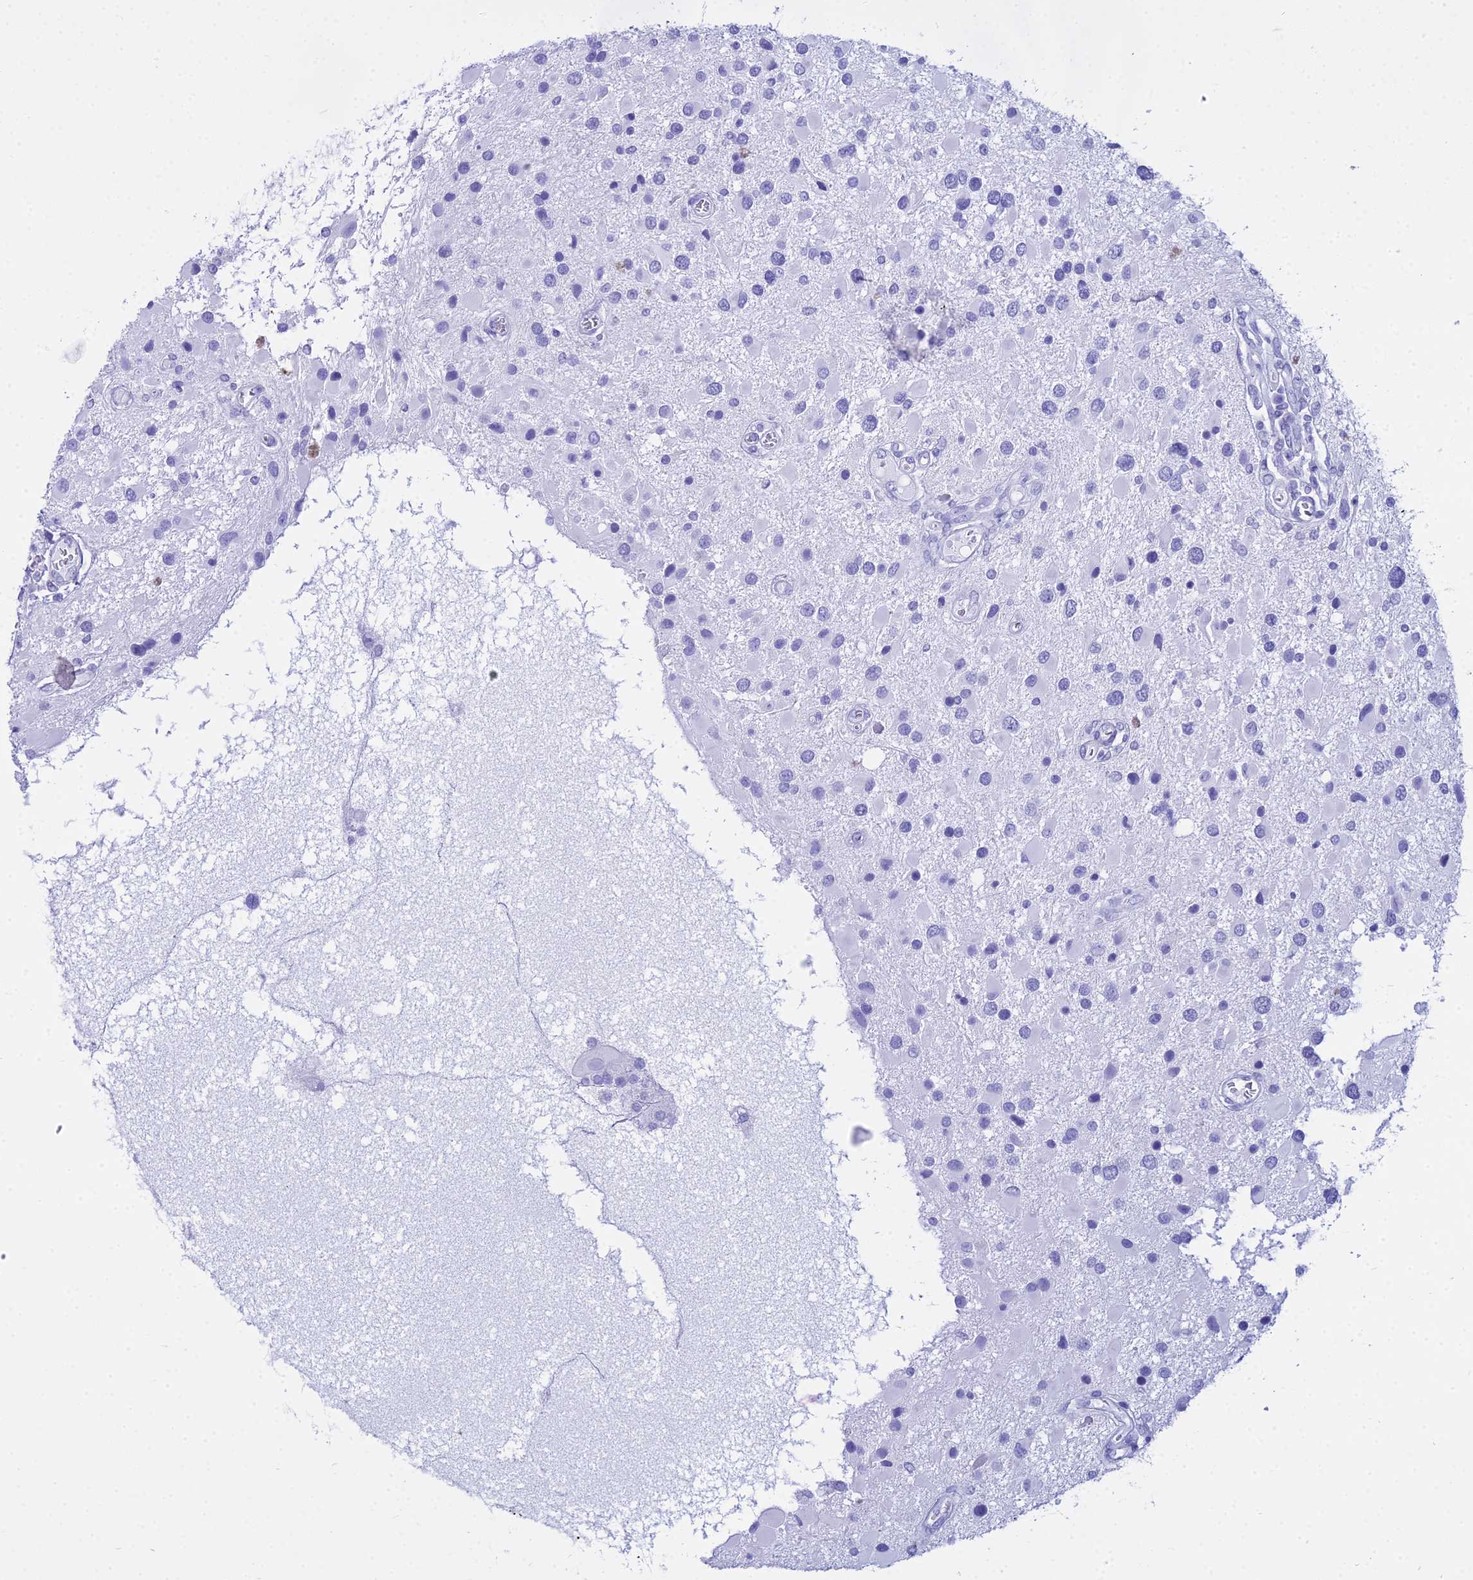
{"staining": {"intensity": "negative", "quantity": "none", "location": "none"}, "tissue": "glioma", "cell_type": "Tumor cells", "image_type": "cancer", "snomed": [{"axis": "morphology", "description": "Glioma, malignant, High grade"}, {"axis": "topography", "description": "Brain"}], "caption": "Malignant glioma (high-grade) was stained to show a protein in brown. There is no significant expression in tumor cells. (DAB IHC, high magnification).", "gene": "ZNF442", "patient": {"sex": "male", "age": 53}}